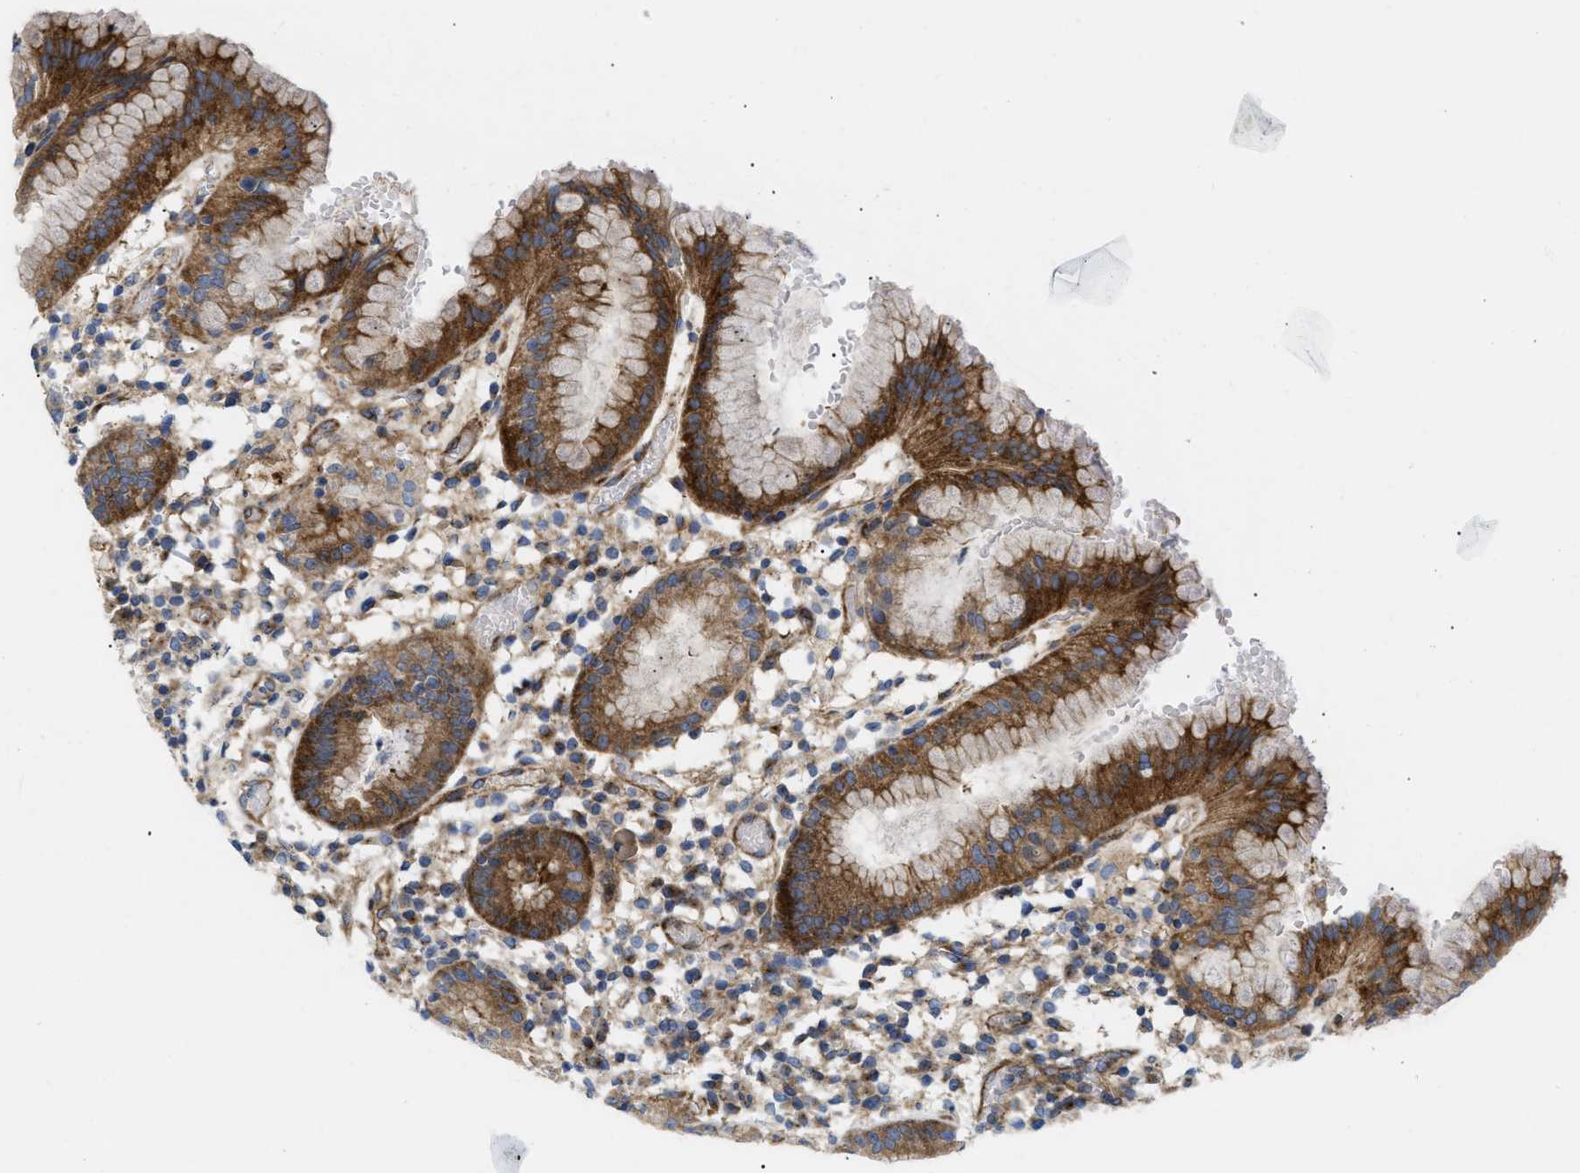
{"staining": {"intensity": "moderate", "quantity": ">75%", "location": "cytoplasmic/membranous"}, "tissue": "stomach", "cell_type": "Glandular cells", "image_type": "normal", "snomed": [{"axis": "morphology", "description": "Normal tissue, NOS"}, {"axis": "topography", "description": "Stomach"}, {"axis": "topography", "description": "Stomach, lower"}], "caption": "Glandular cells show medium levels of moderate cytoplasmic/membranous positivity in approximately >75% of cells in benign stomach.", "gene": "DCTN4", "patient": {"sex": "female", "age": 75}}